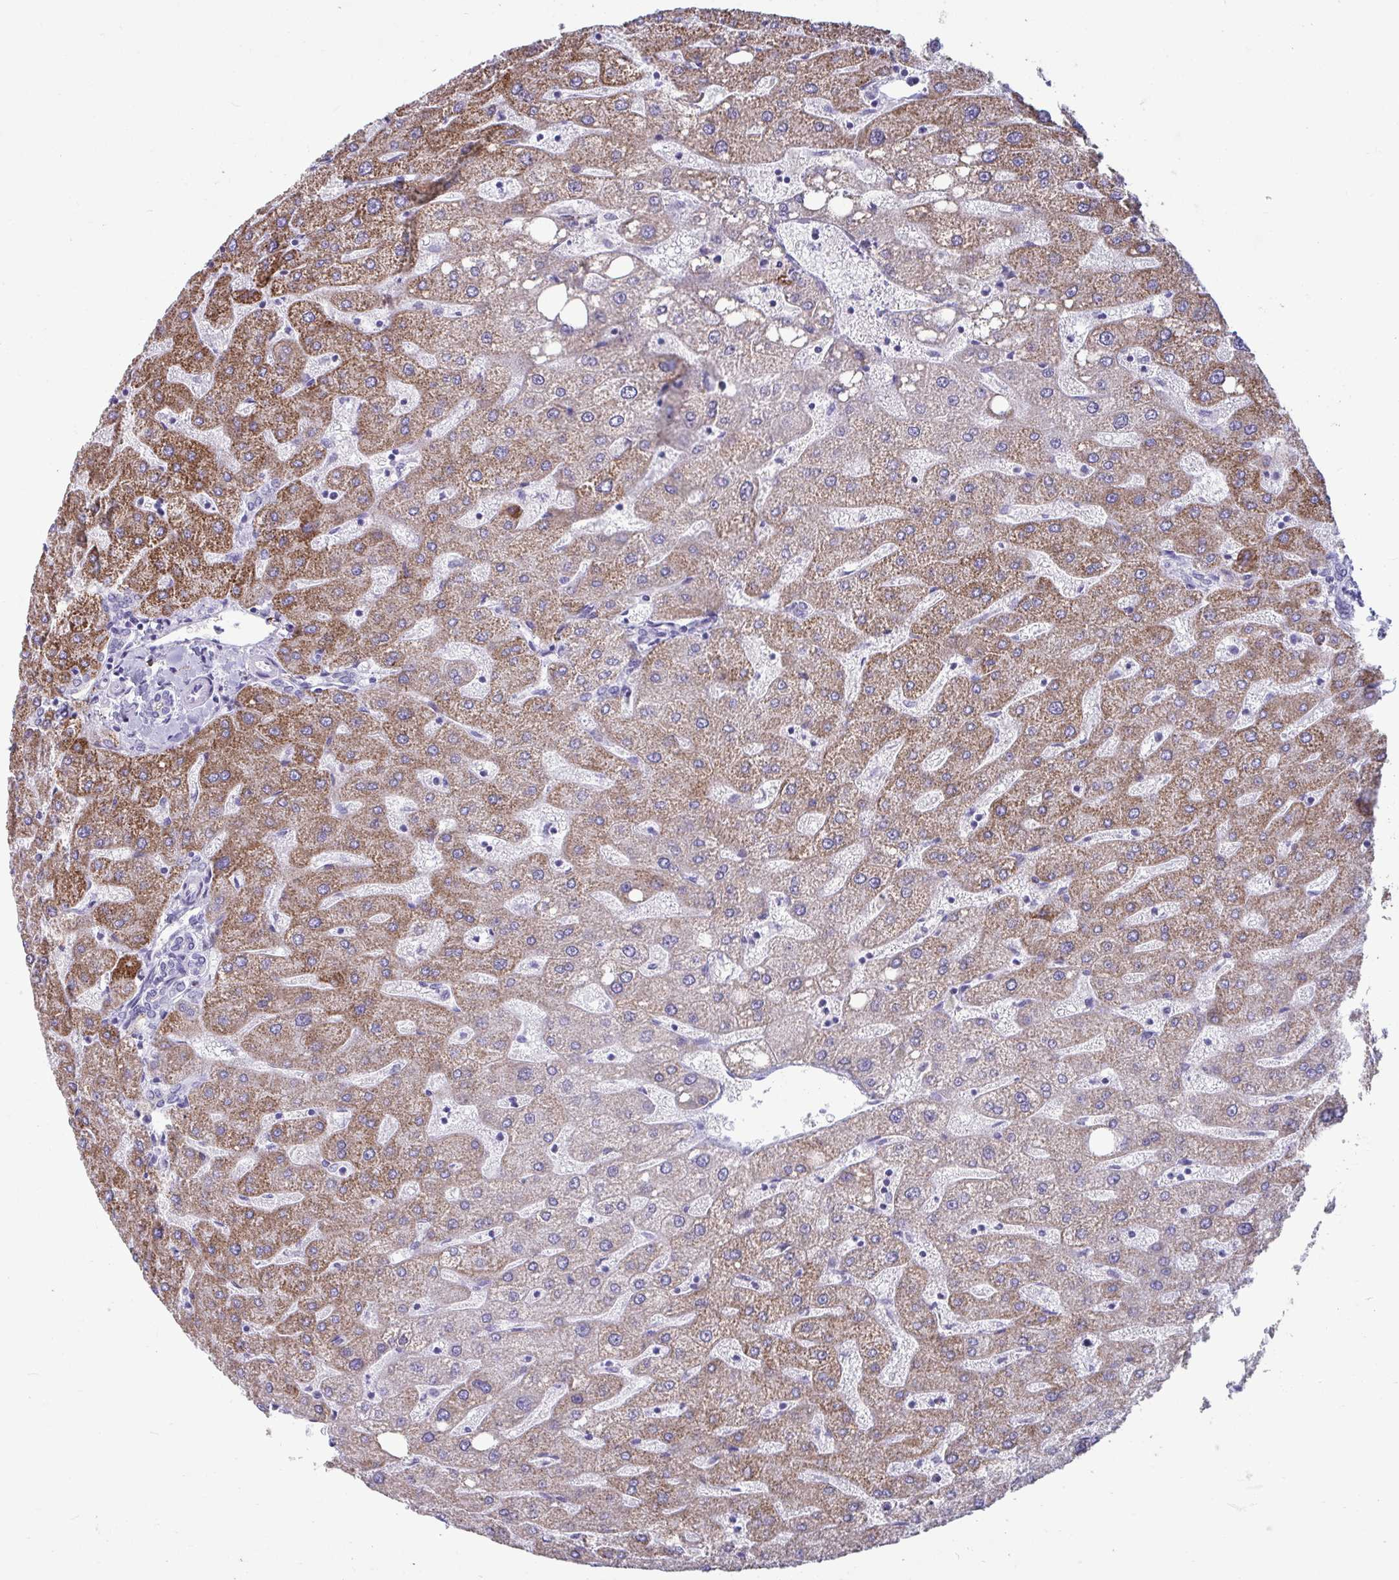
{"staining": {"intensity": "negative", "quantity": "none", "location": "none"}, "tissue": "liver", "cell_type": "Cholangiocytes", "image_type": "normal", "snomed": [{"axis": "morphology", "description": "Normal tissue, NOS"}, {"axis": "topography", "description": "Liver"}], "caption": "DAB (3,3'-diaminobenzidine) immunohistochemical staining of benign human liver exhibits no significant expression in cholangiocytes.", "gene": "ANKRD60", "patient": {"sex": "male", "age": 67}}